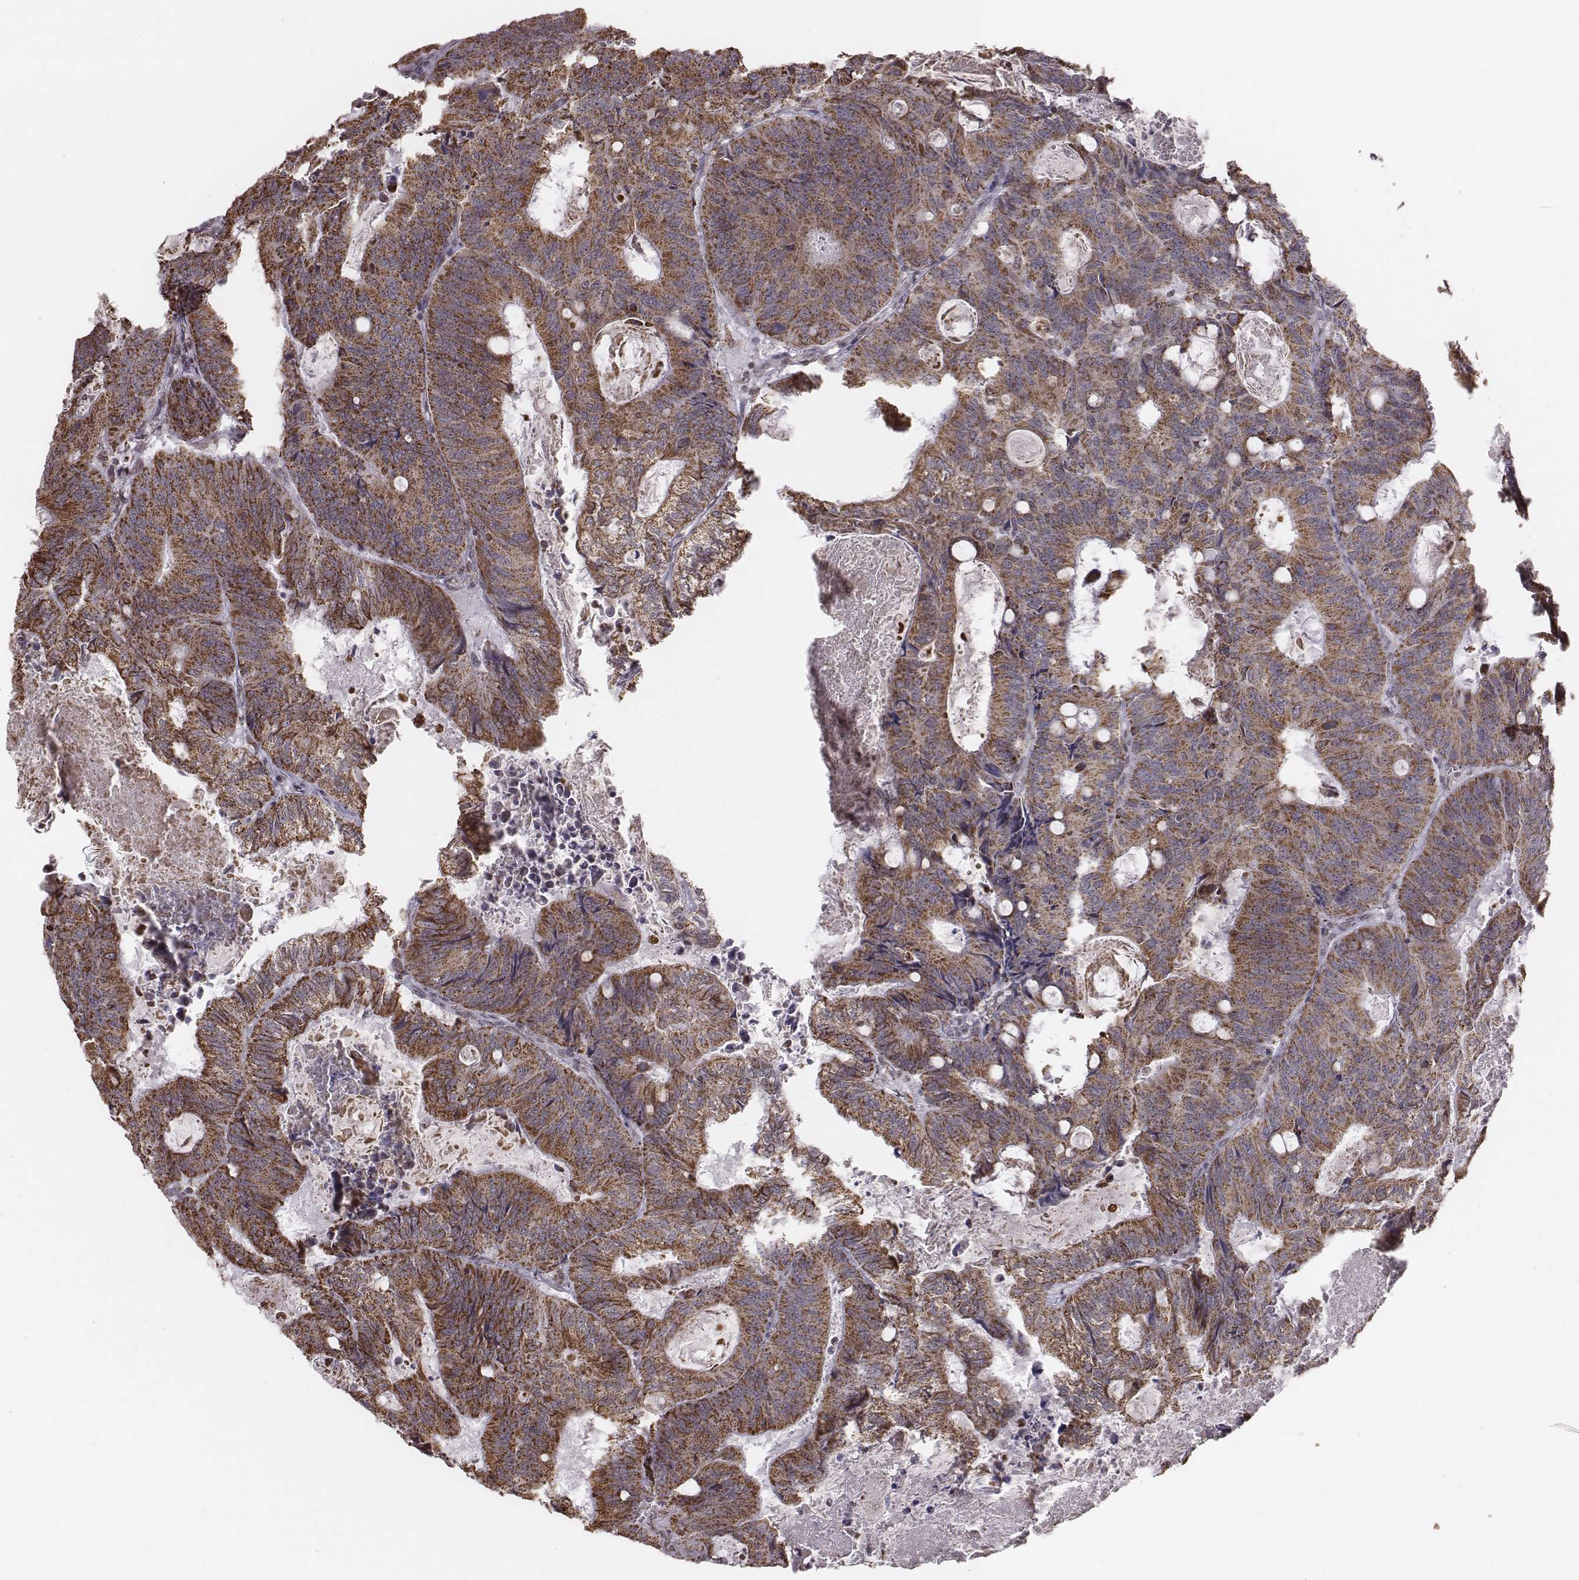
{"staining": {"intensity": "moderate", "quantity": ">75%", "location": "cytoplasmic/membranous"}, "tissue": "colorectal cancer", "cell_type": "Tumor cells", "image_type": "cancer", "snomed": [{"axis": "morphology", "description": "Adenocarcinoma, NOS"}, {"axis": "topography", "description": "Colon"}], "caption": "Immunohistochemical staining of colorectal cancer (adenocarcinoma) exhibits medium levels of moderate cytoplasmic/membranous expression in approximately >75% of tumor cells. (Stains: DAB (3,3'-diaminobenzidine) in brown, nuclei in blue, Microscopy: brightfield microscopy at high magnification).", "gene": "ACOT2", "patient": {"sex": "male", "age": 67}}